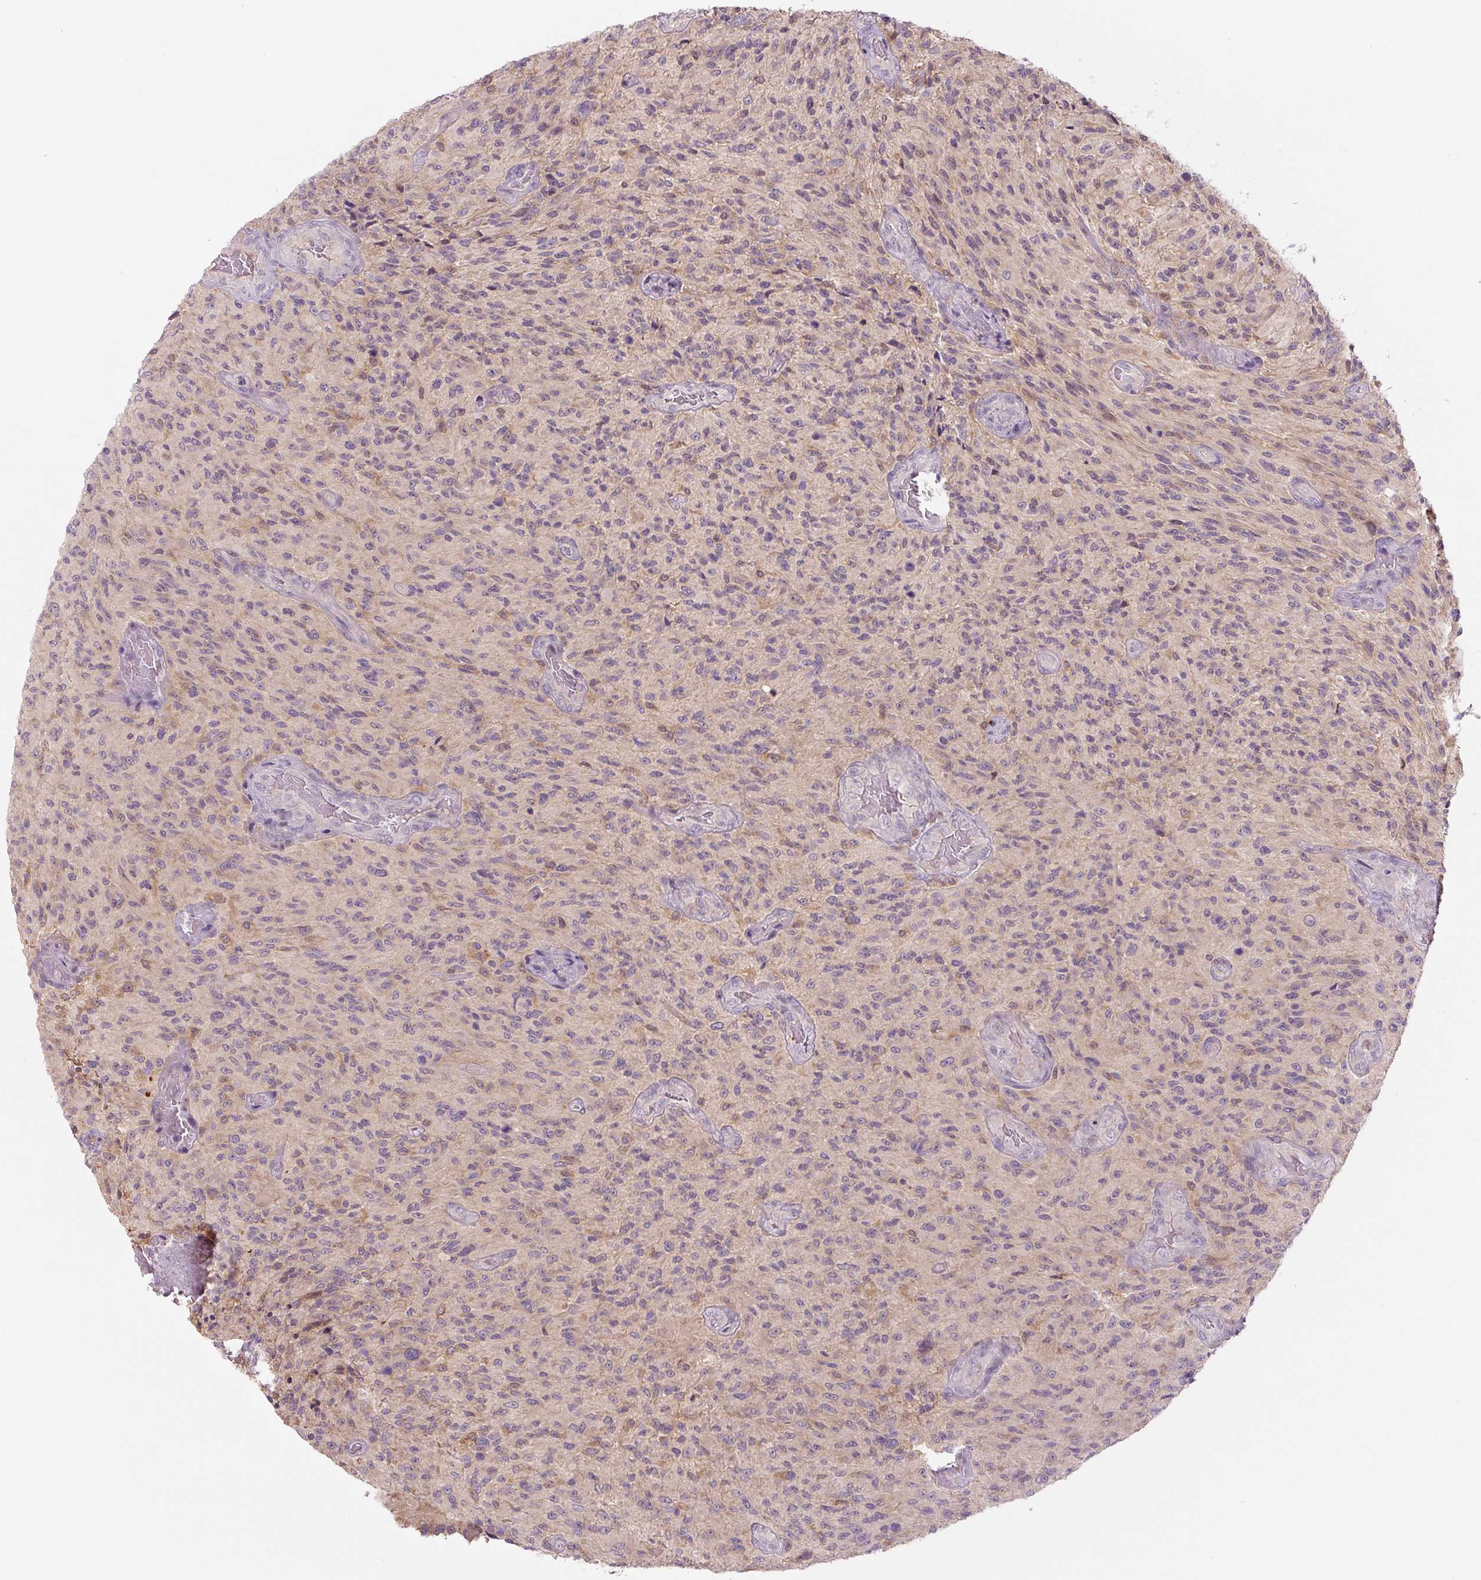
{"staining": {"intensity": "weak", "quantity": "<25%", "location": "cytoplasmic/membranous"}, "tissue": "glioma", "cell_type": "Tumor cells", "image_type": "cancer", "snomed": [{"axis": "morphology", "description": "Normal tissue, NOS"}, {"axis": "morphology", "description": "Glioma, malignant, High grade"}, {"axis": "topography", "description": "Cerebral cortex"}], "caption": "DAB immunohistochemical staining of glioma exhibits no significant positivity in tumor cells.", "gene": "SPSB2", "patient": {"sex": "male", "age": 56}}